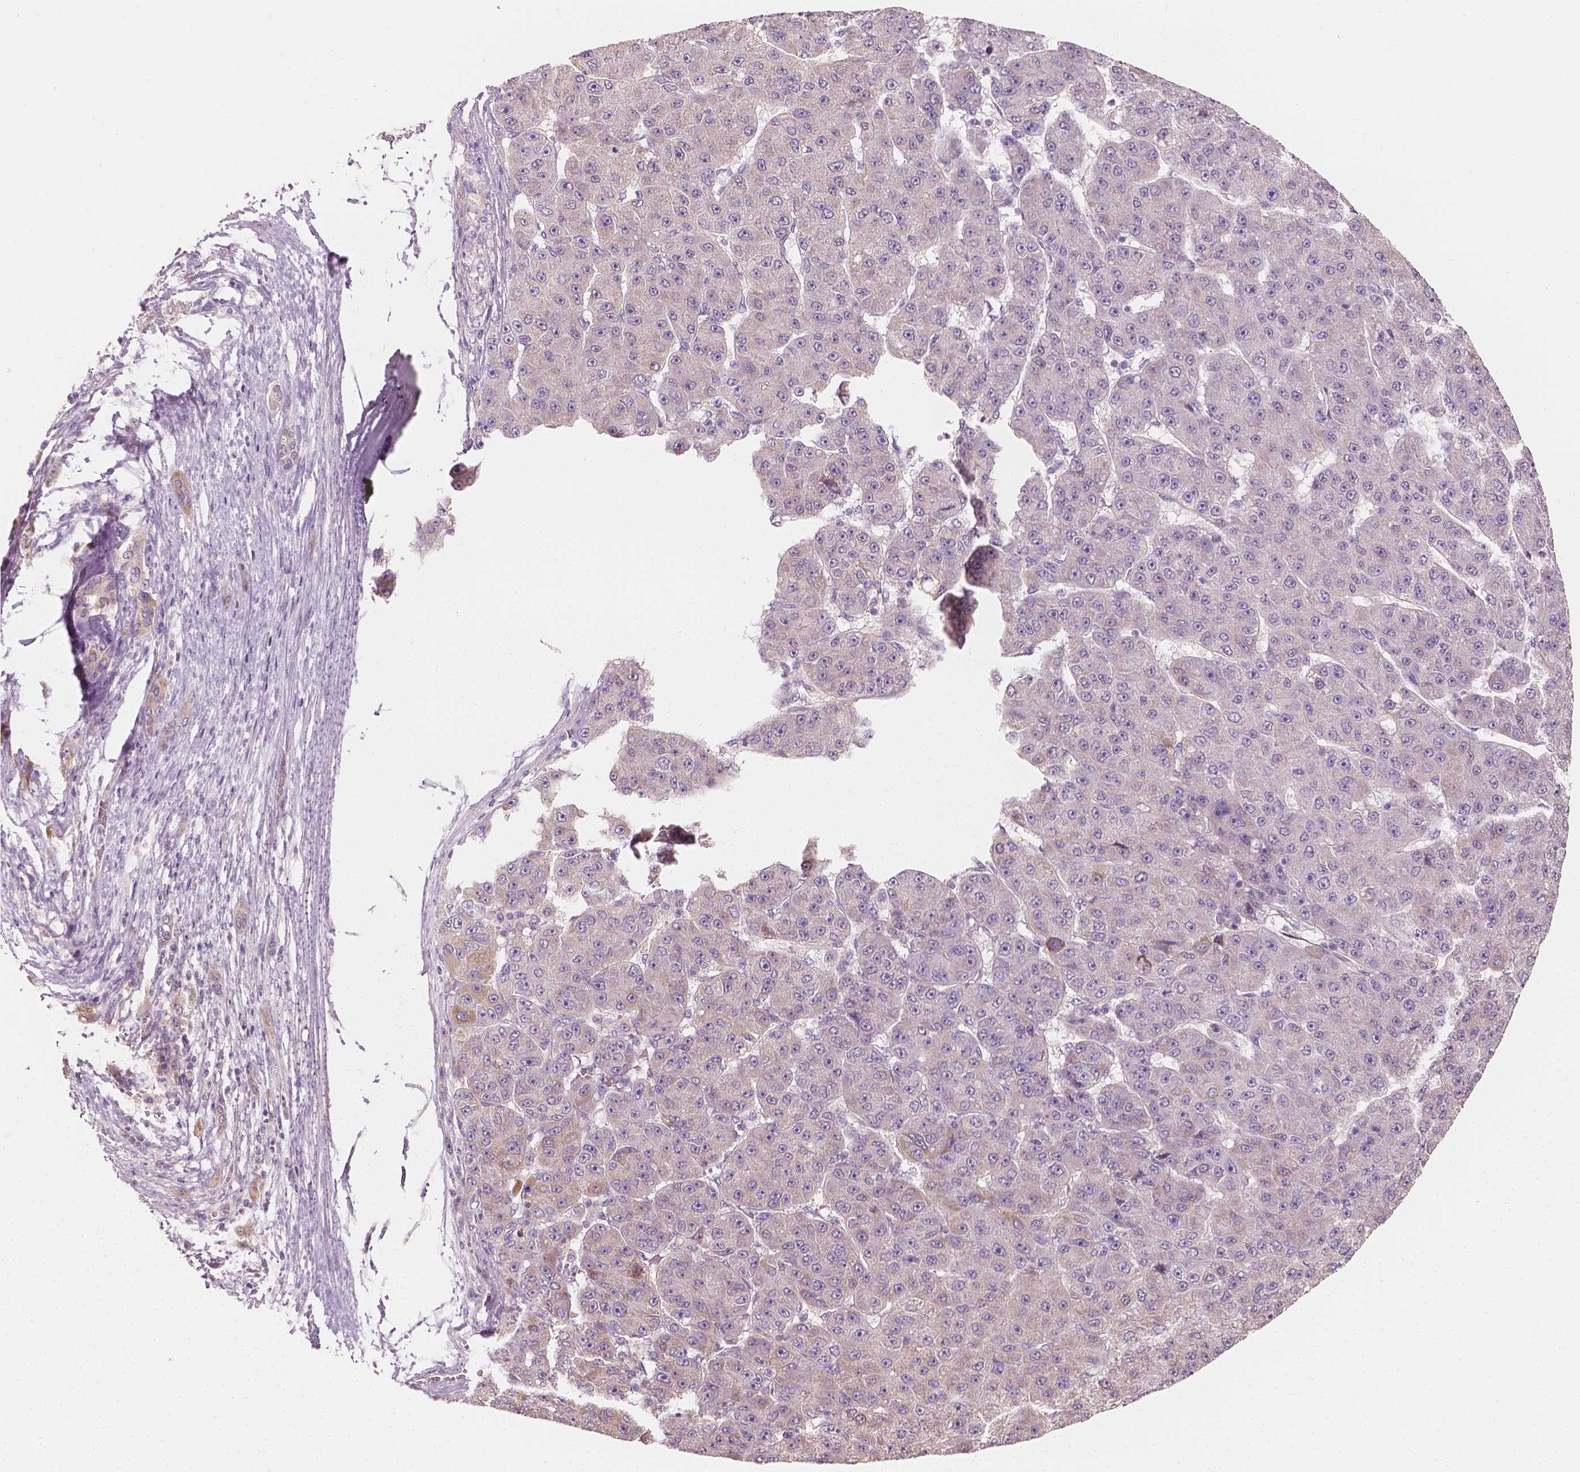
{"staining": {"intensity": "negative", "quantity": "none", "location": "none"}, "tissue": "liver cancer", "cell_type": "Tumor cells", "image_type": "cancer", "snomed": [{"axis": "morphology", "description": "Carcinoma, Hepatocellular, NOS"}, {"axis": "topography", "description": "Liver"}], "caption": "This is an IHC histopathology image of human liver cancer. There is no positivity in tumor cells.", "gene": "SHPK", "patient": {"sex": "male", "age": 67}}